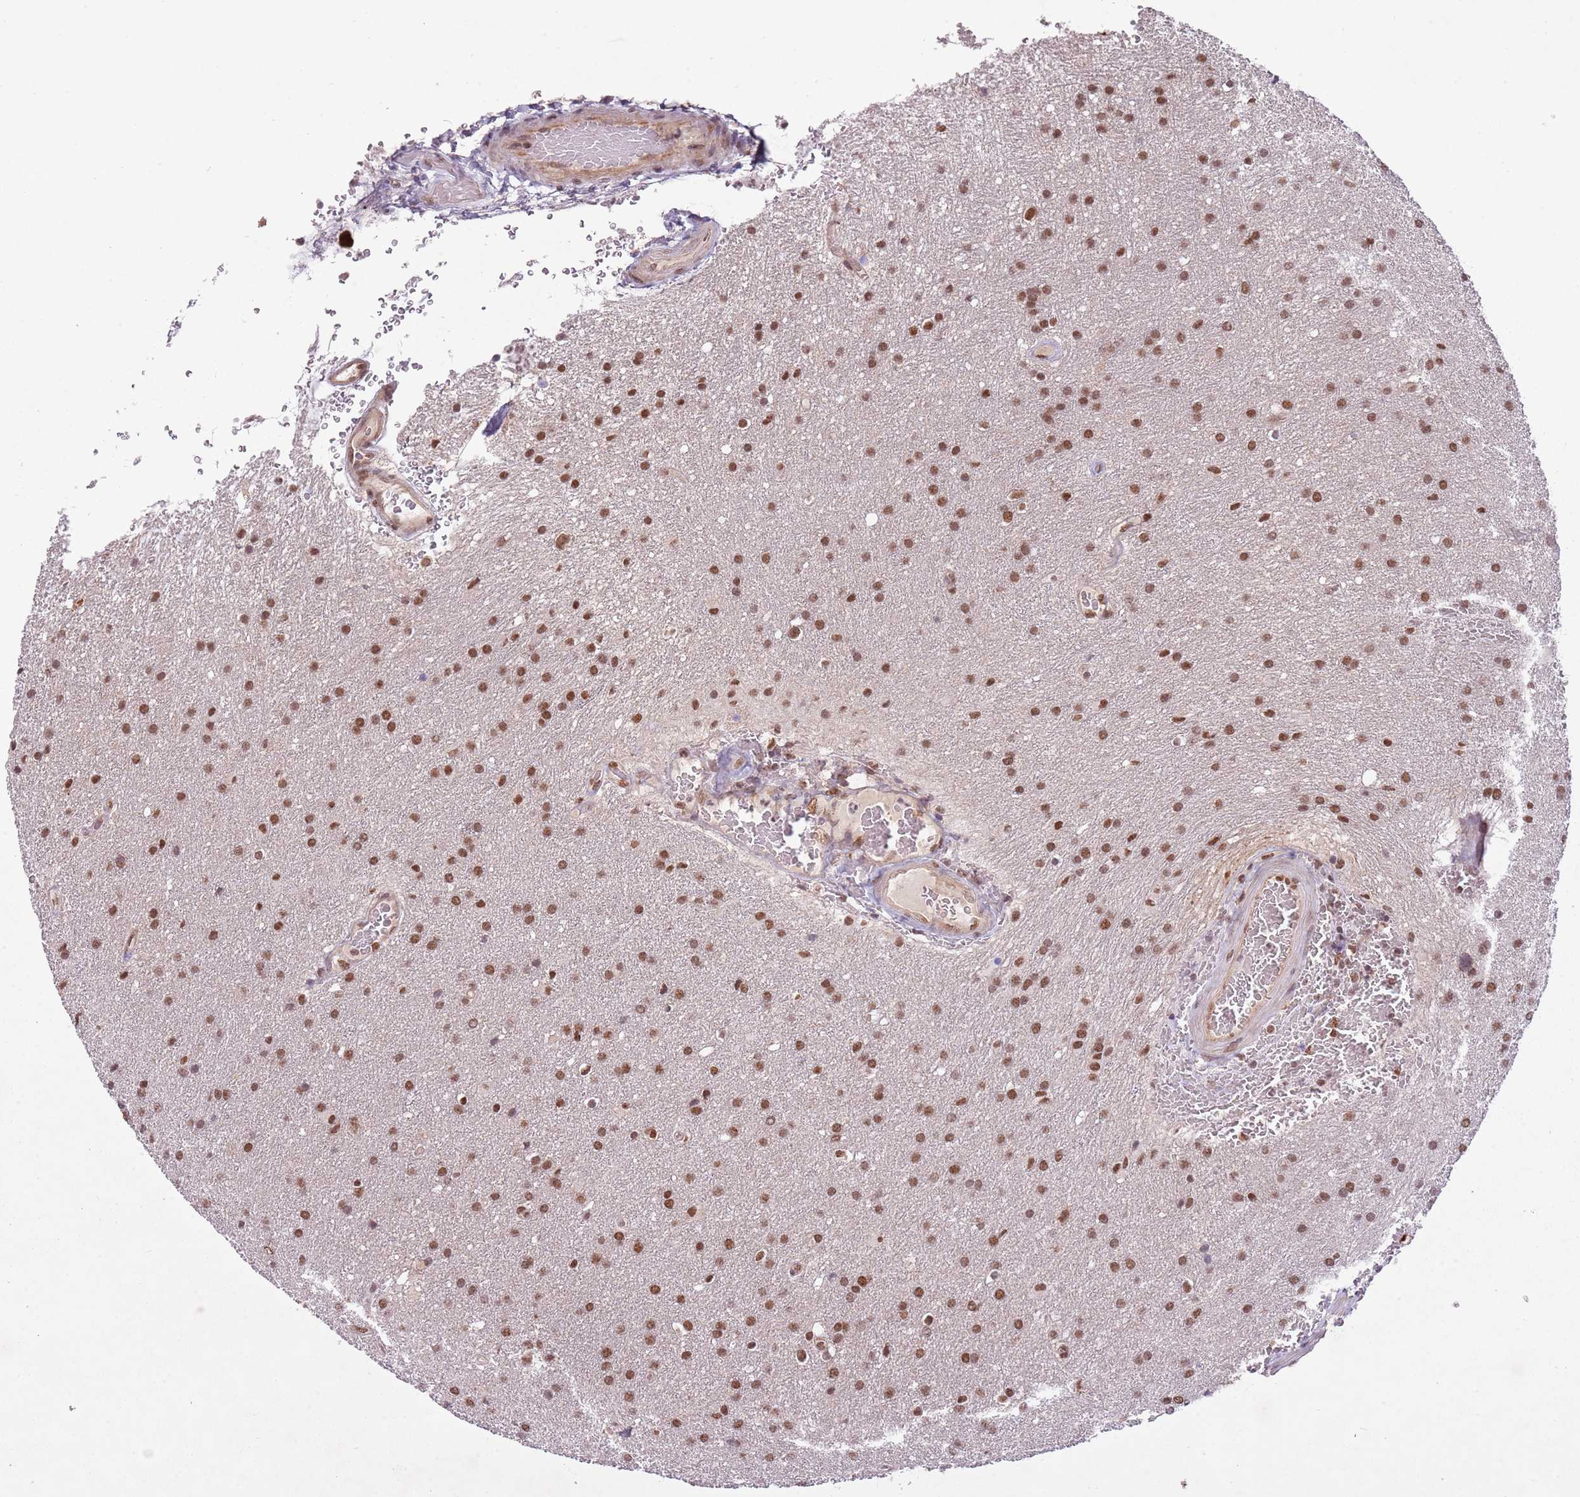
{"staining": {"intensity": "moderate", "quantity": ">75%", "location": "nuclear"}, "tissue": "glioma", "cell_type": "Tumor cells", "image_type": "cancer", "snomed": [{"axis": "morphology", "description": "Glioma, malignant, Low grade"}, {"axis": "topography", "description": "Brain"}], "caption": "Tumor cells display moderate nuclear expression in about >75% of cells in low-grade glioma (malignant).", "gene": "FAM120AOS", "patient": {"sex": "female", "age": 32}}